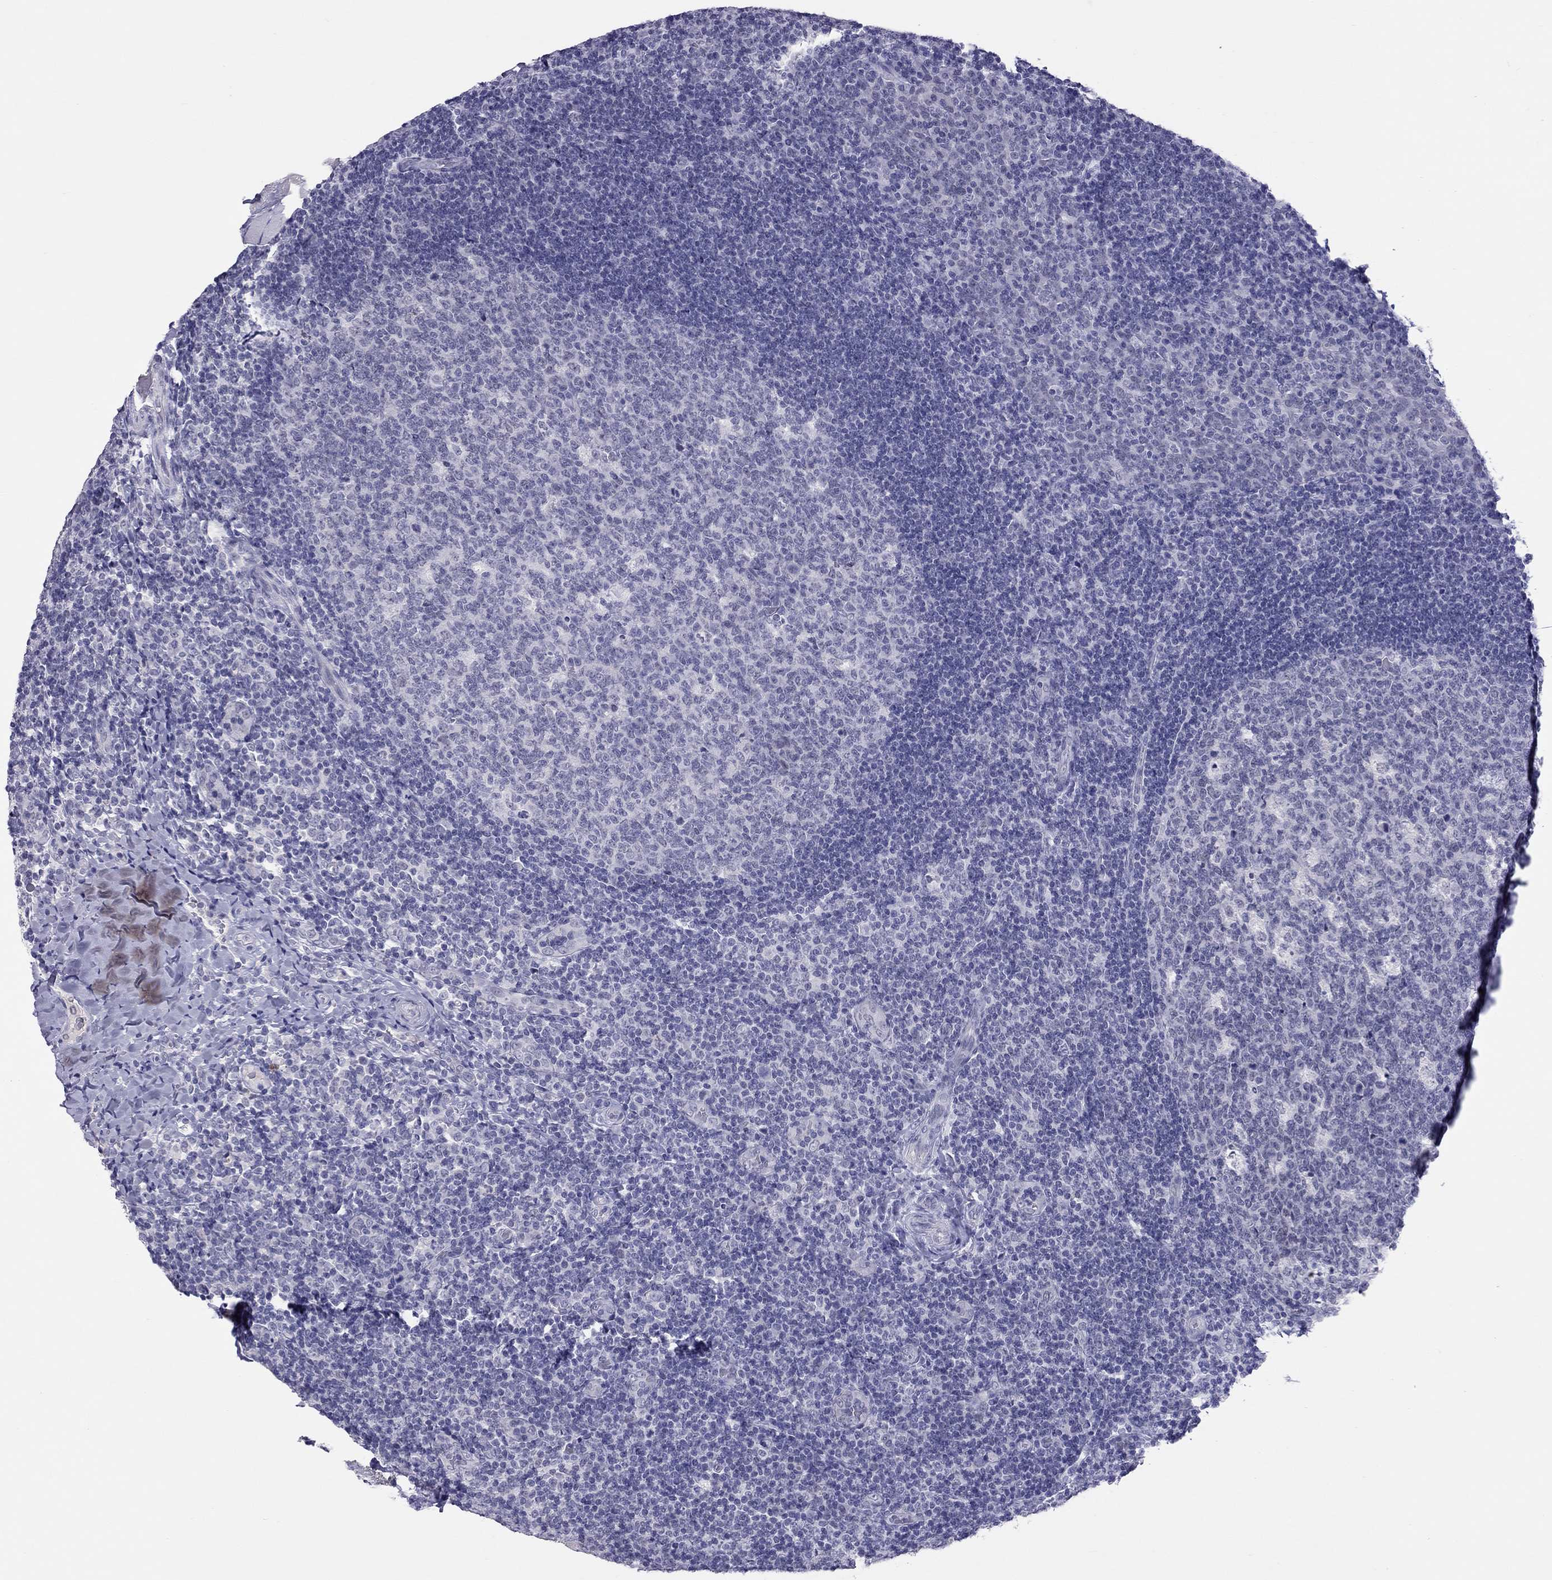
{"staining": {"intensity": "negative", "quantity": "none", "location": "none"}, "tissue": "tonsil", "cell_type": "Germinal center cells", "image_type": "normal", "snomed": [{"axis": "morphology", "description": "Normal tissue, NOS"}, {"axis": "topography", "description": "Tonsil"}], "caption": "Benign tonsil was stained to show a protein in brown. There is no significant positivity in germinal center cells. Brightfield microscopy of immunohistochemistry stained with DAB (3,3'-diaminobenzidine) (brown) and hematoxylin (blue), captured at high magnification.", "gene": "JHY", "patient": {"sex": "male", "age": 17}}